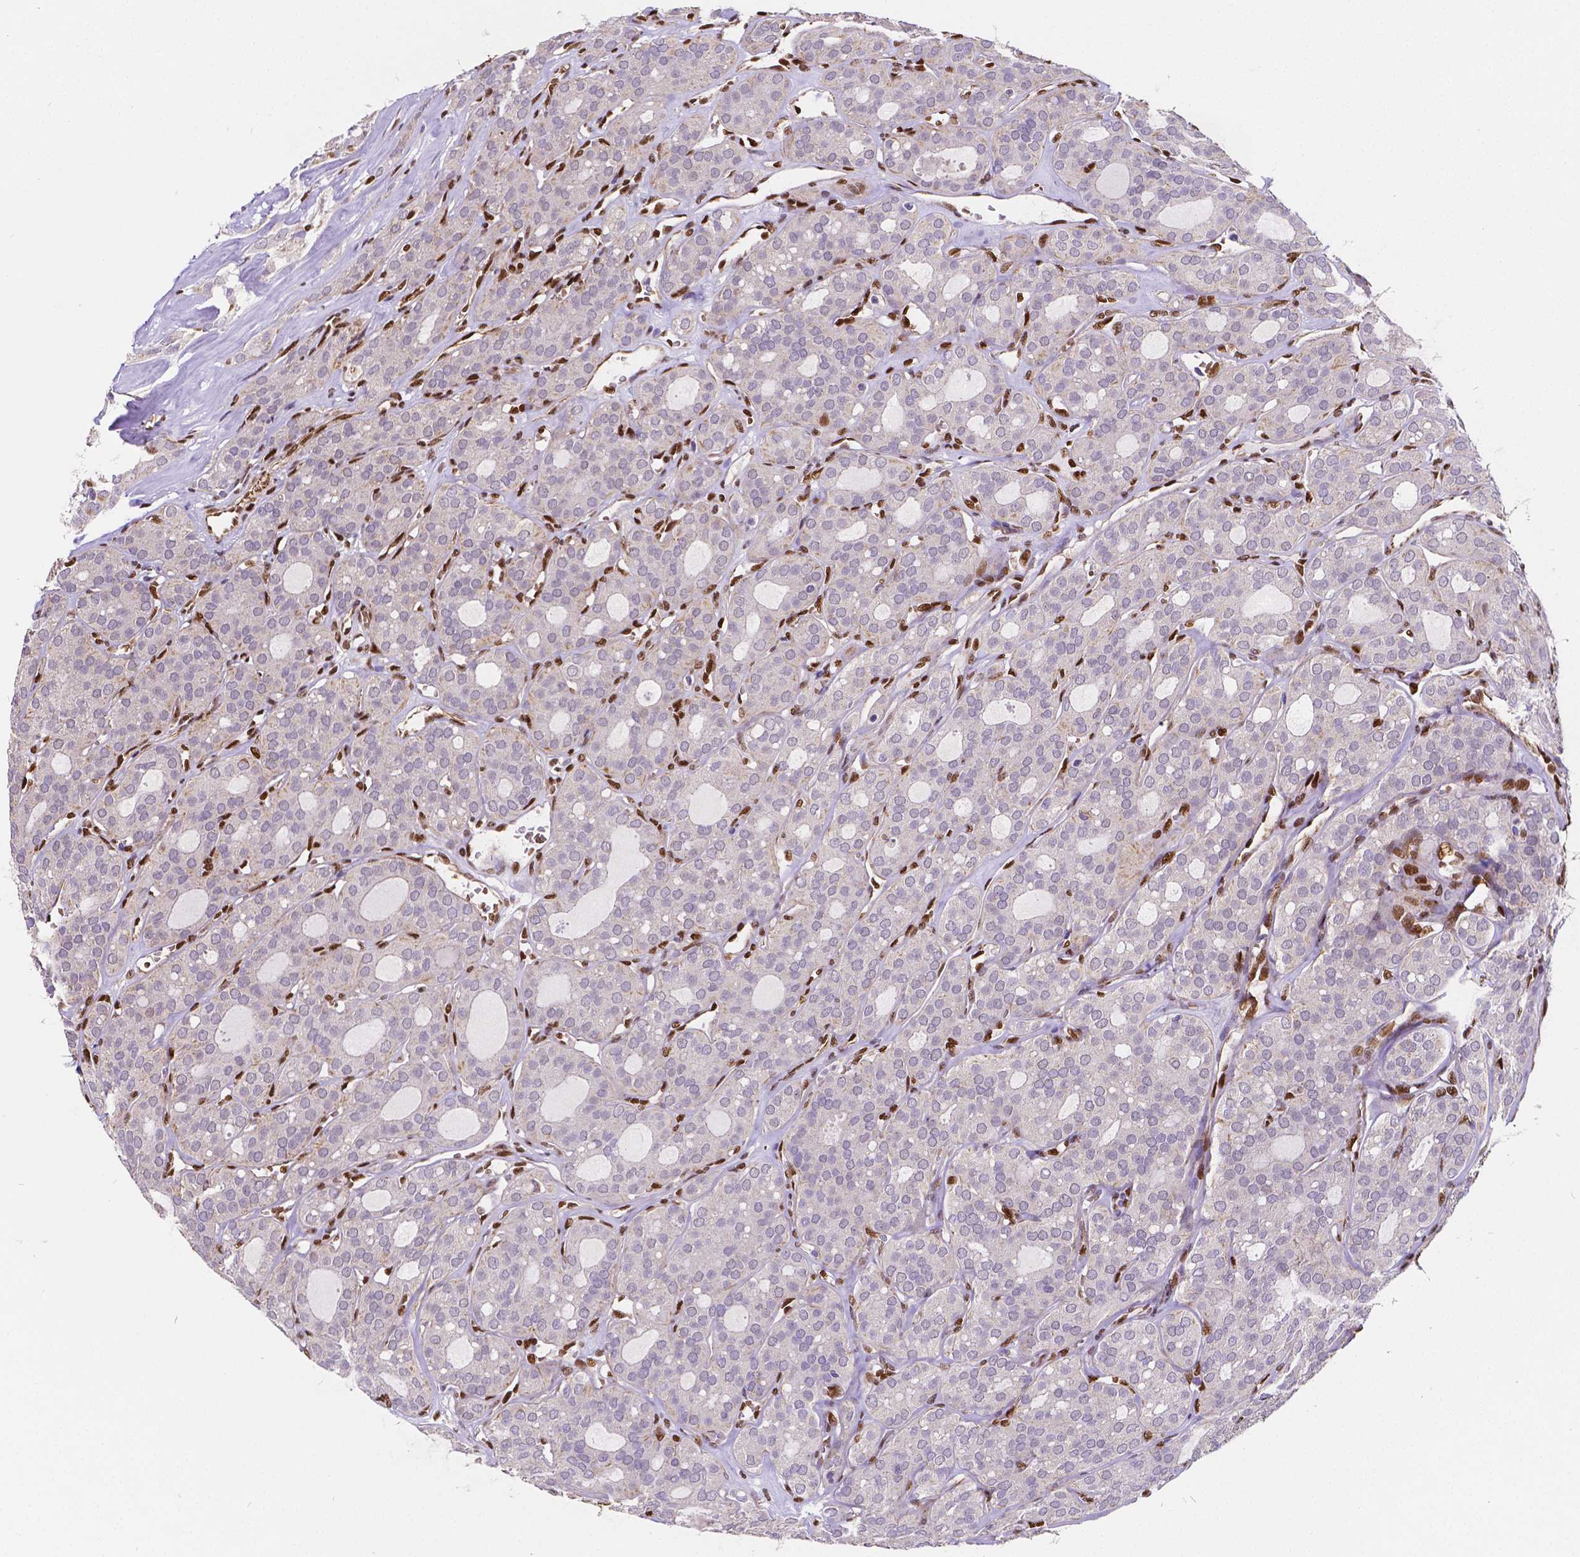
{"staining": {"intensity": "negative", "quantity": "none", "location": "none"}, "tissue": "thyroid cancer", "cell_type": "Tumor cells", "image_type": "cancer", "snomed": [{"axis": "morphology", "description": "Follicular adenoma carcinoma, NOS"}, {"axis": "topography", "description": "Thyroid gland"}], "caption": "This is an IHC photomicrograph of follicular adenoma carcinoma (thyroid). There is no positivity in tumor cells.", "gene": "MEF2C", "patient": {"sex": "male", "age": 75}}